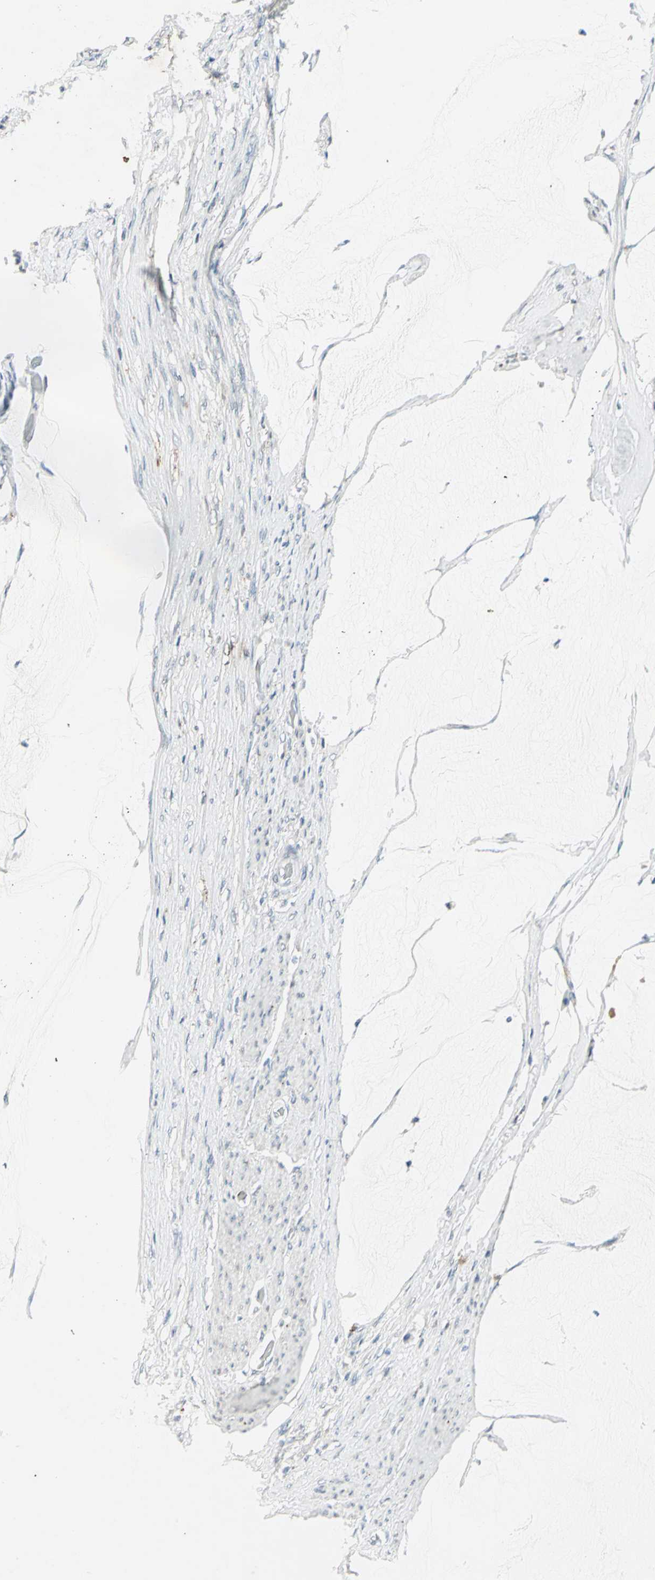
{"staining": {"intensity": "strong", "quantity": "<25%", "location": "cytoplasmic/membranous"}, "tissue": "colorectal cancer", "cell_type": "Tumor cells", "image_type": "cancer", "snomed": [{"axis": "morphology", "description": "Normal tissue, NOS"}, {"axis": "morphology", "description": "Adenocarcinoma, NOS"}, {"axis": "topography", "description": "Rectum"}, {"axis": "topography", "description": "Peripheral nerve tissue"}], "caption": "IHC image of human colorectal cancer stained for a protein (brown), which shows medium levels of strong cytoplasmic/membranous positivity in about <25% of tumor cells.", "gene": "CAMK2B", "patient": {"sex": "female", "age": 77}}